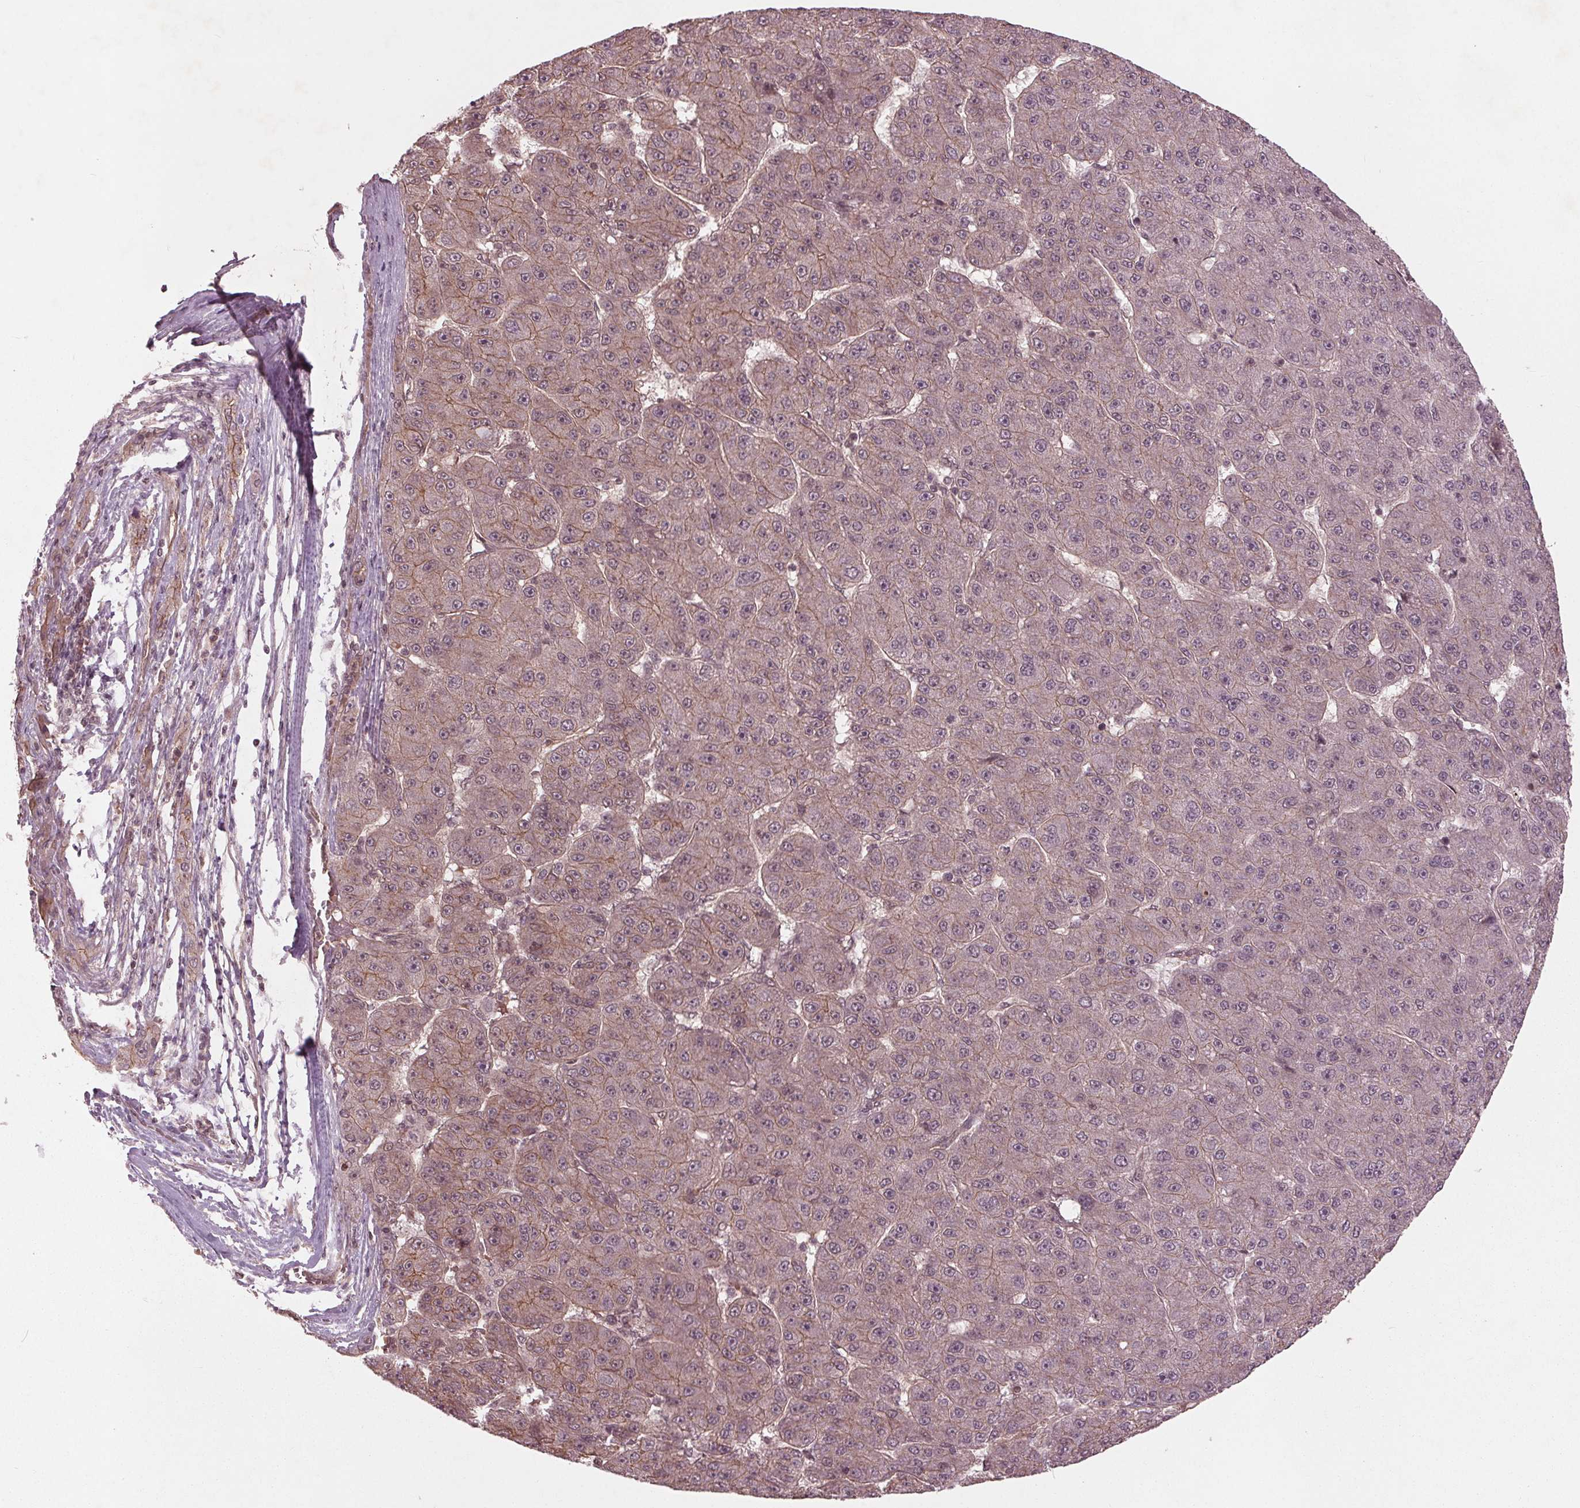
{"staining": {"intensity": "weak", "quantity": "25%-75%", "location": "cytoplasmic/membranous"}, "tissue": "liver cancer", "cell_type": "Tumor cells", "image_type": "cancer", "snomed": [{"axis": "morphology", "description": "Carcinoma, Hepatocellular, NOS"}, {"axis": "topography", "description": "Liver"}], "caption": "Protein positivity by immunohistochemistry (IHC) displays weak cytoplasmic/membranous positivity in about 25%-75% of tumor cells in liver cancer (hepatocellular carcinoma).", "gene": "BTBD1", "patient": {"sex": "male", "age": 67}}